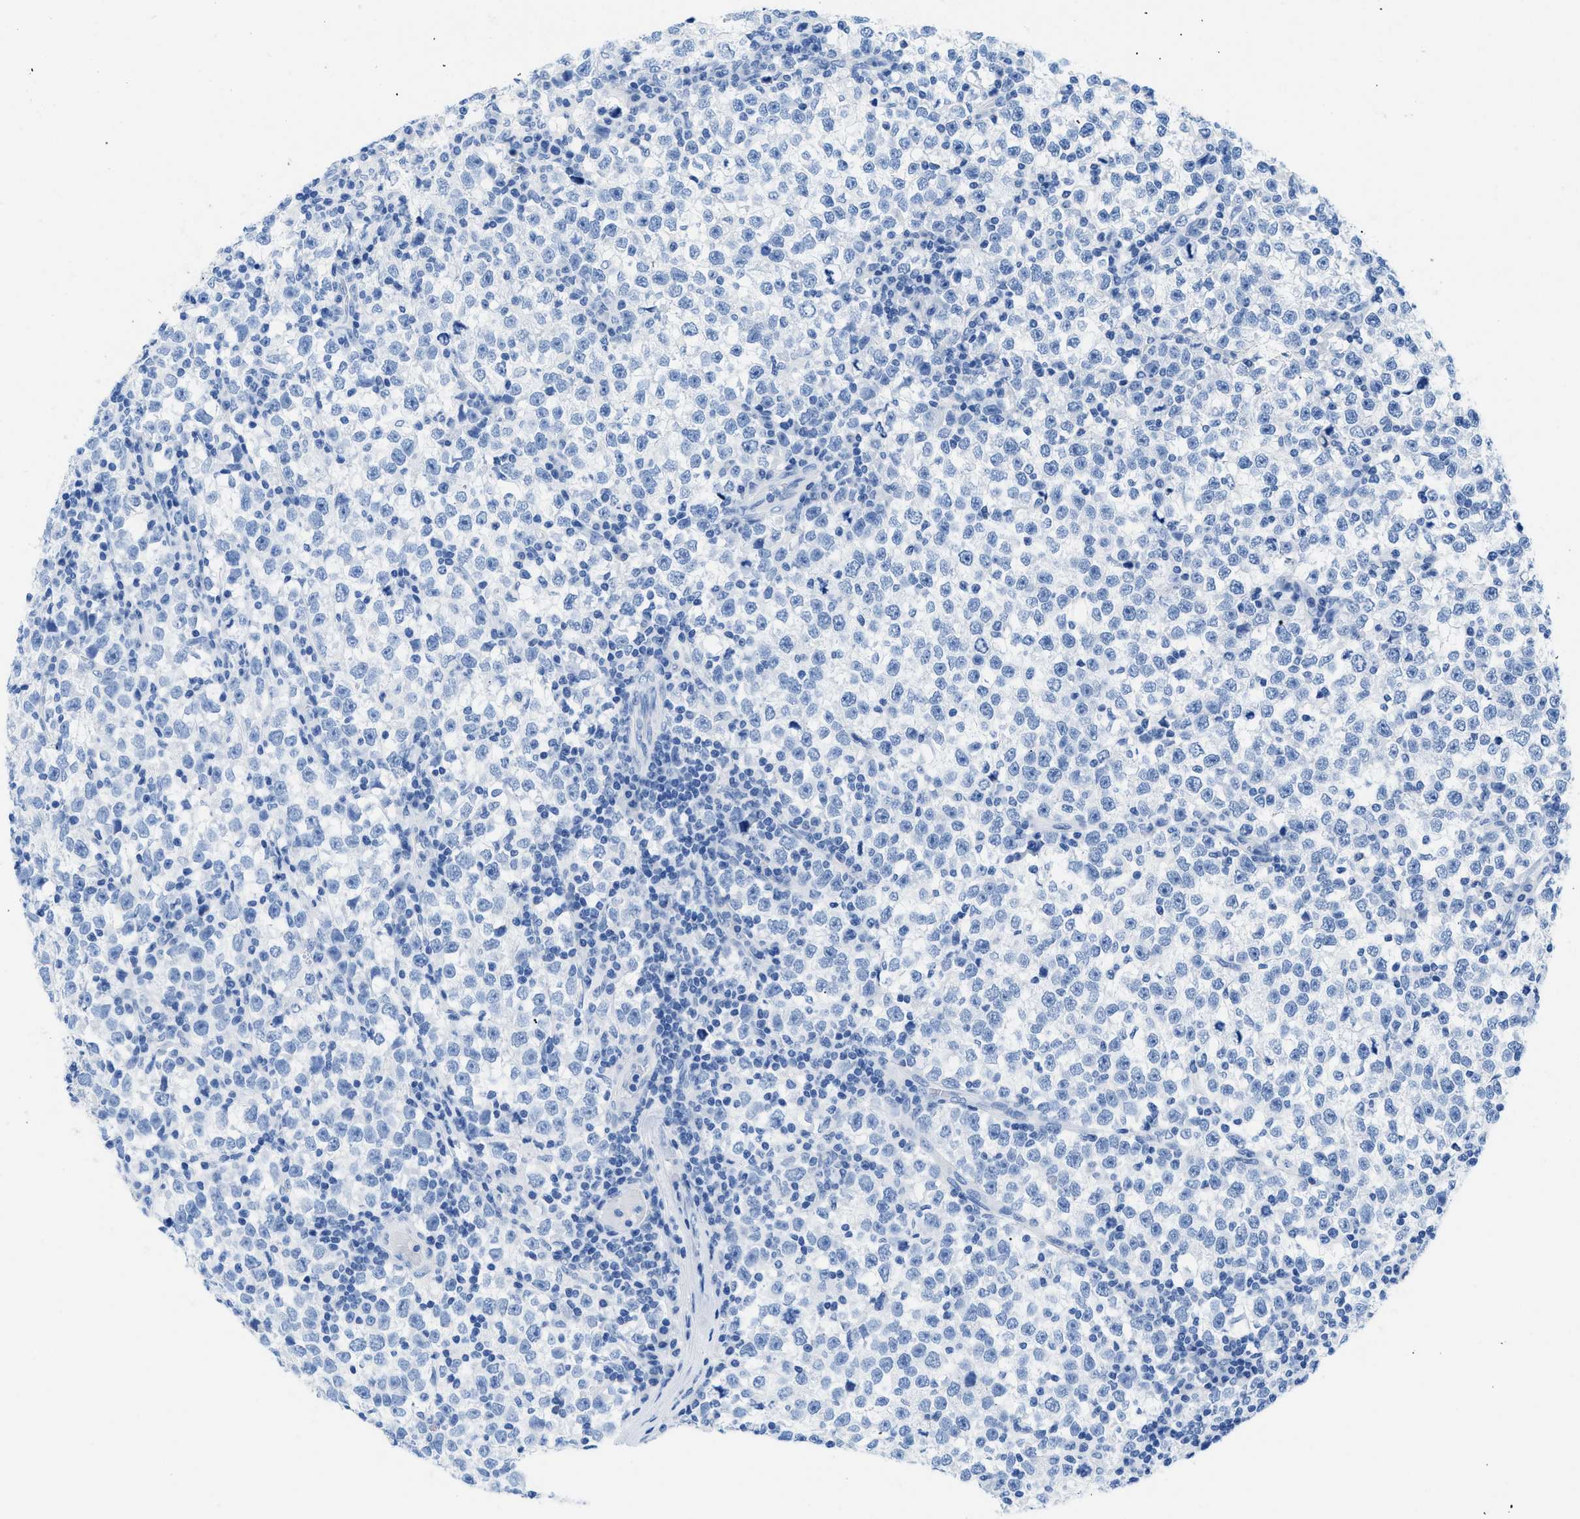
{"staining": {"intensity": "negative", "quantity": "none", "location": "none"}, "tissue": "testis cancer", "cell_type": "Tumor cells", "image_type": "cancer", "snomed": [{"axis": "morphology", "description": "Seminoma, NOS"}, {"axis": "topography", "description": "Testis"}], "caption": "IHC photomicrograph of testis cancer stained for a protein (brown), which shows no positivity in tumor cells.", "gene": "COL3A1", "patient": {"sex": "male", "age": 43}}